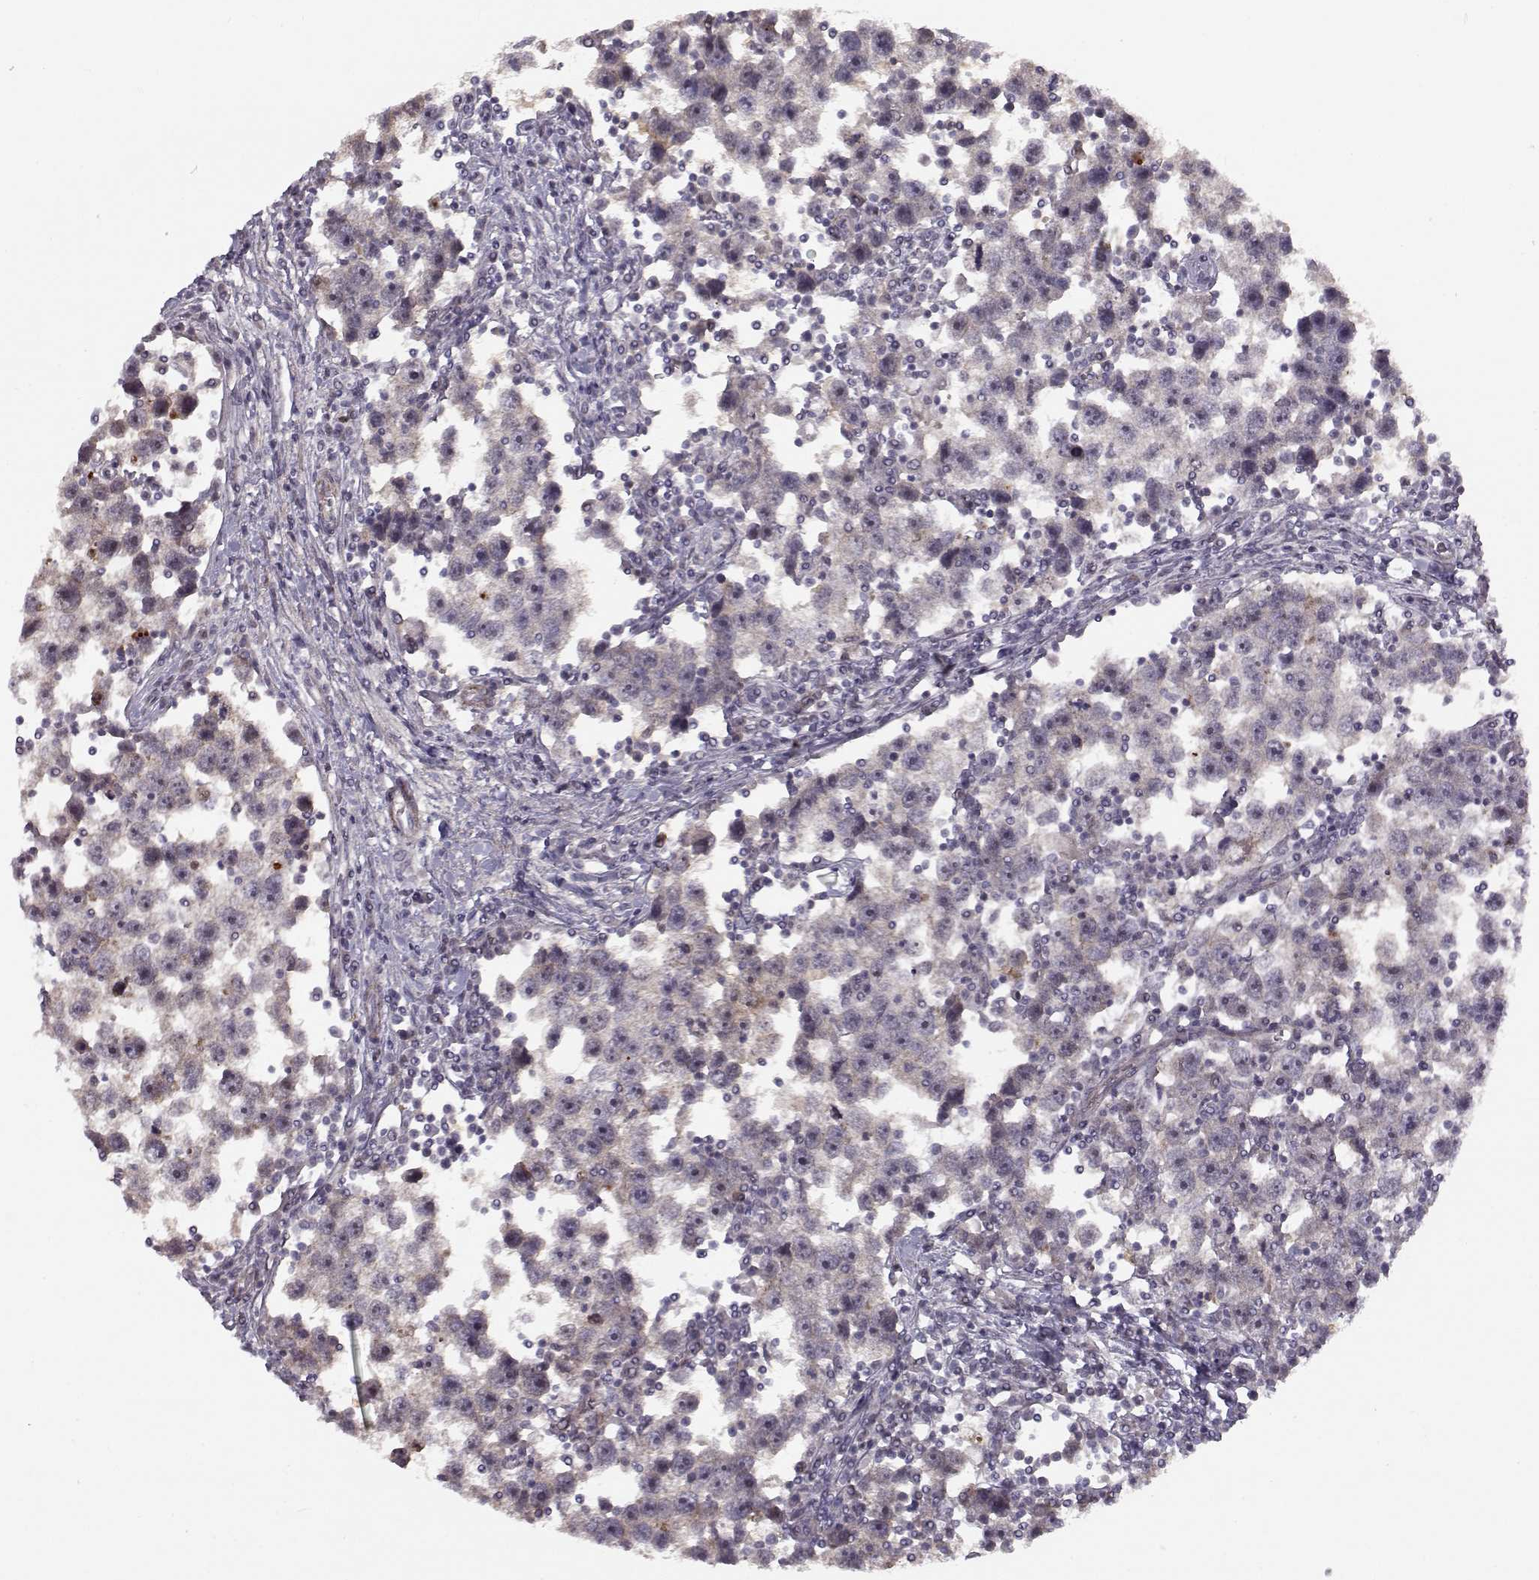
{"staining": {"intensity": "weak", "quantity": "<25%", "location": "cytoplasmic/membranous"}, "tissue": "testis cancer", "cell_type": "Tumor cells", "image_type": "cancer", "snomed": [{"axis": "morphology", "description": "Seminoma, NOS"}, {"axis": "topography", "description": "Testis"}], "caption": "Protein analysis of testis cancer (seminoma) reveals no significant staining in tumor cells. Nuclei are stained in blue.", "gene": "RGS9BP", "patient": {"sex": "male", "age": 30}}